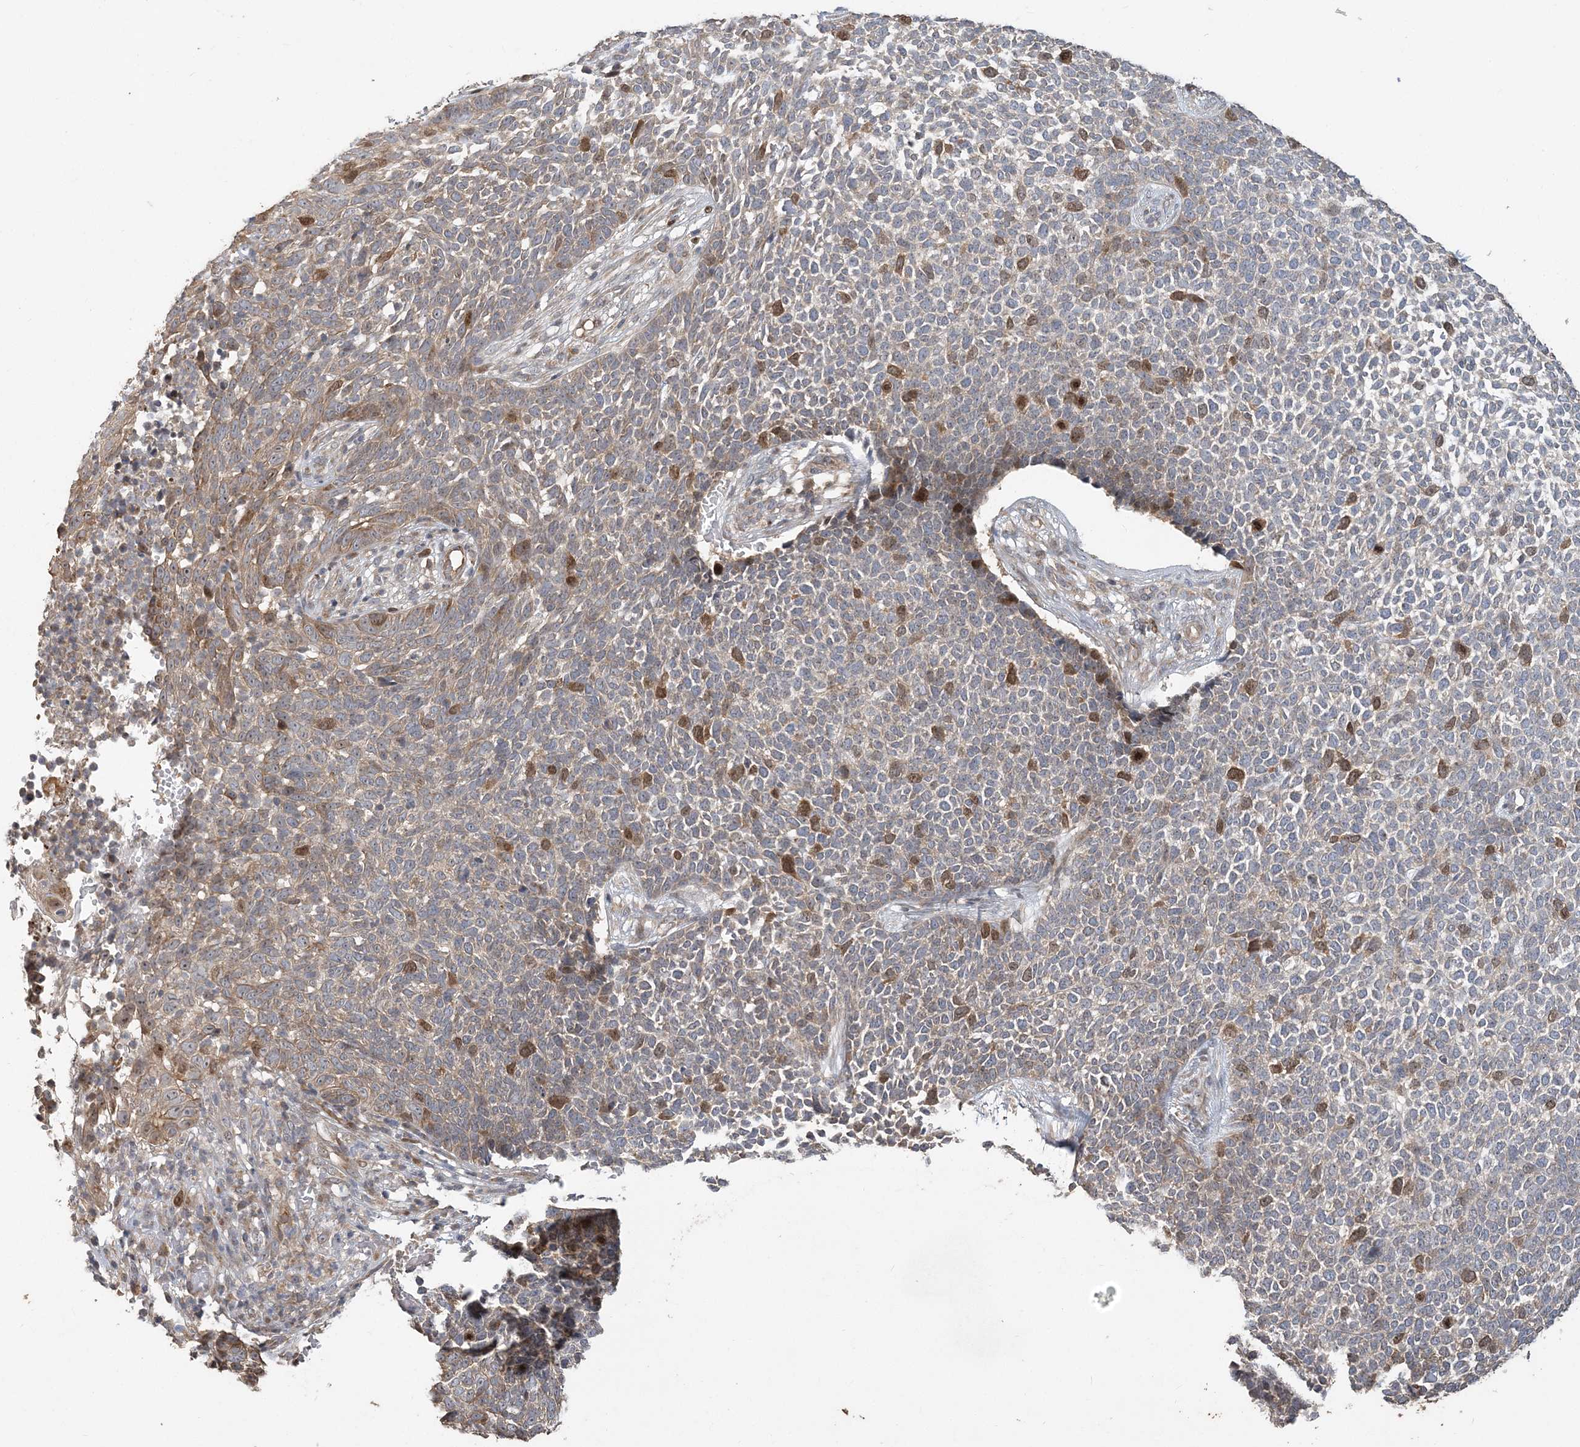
{"staining": {"intensity": "moderate", "quantity": "<25%", "location": "cytoplasmic/membranous,nuclear"}, "tissue": "skin cancer", "cell_type": "Tumor cells", "image_type": "cancer", "snomed": [{"axis": "morphology", "description": "Basal cell carcinoma"}, {"axis": "topography", "description": "Skin"}], "caption": "A micrograph of skin basal cell carcinoma stained for a protein demonstrates moderate cytoplasmic/membranous and nuclear brown staining in tumor cells.", "gene": "TRAIP", "patient": {"sex": "female", "age": 84}}